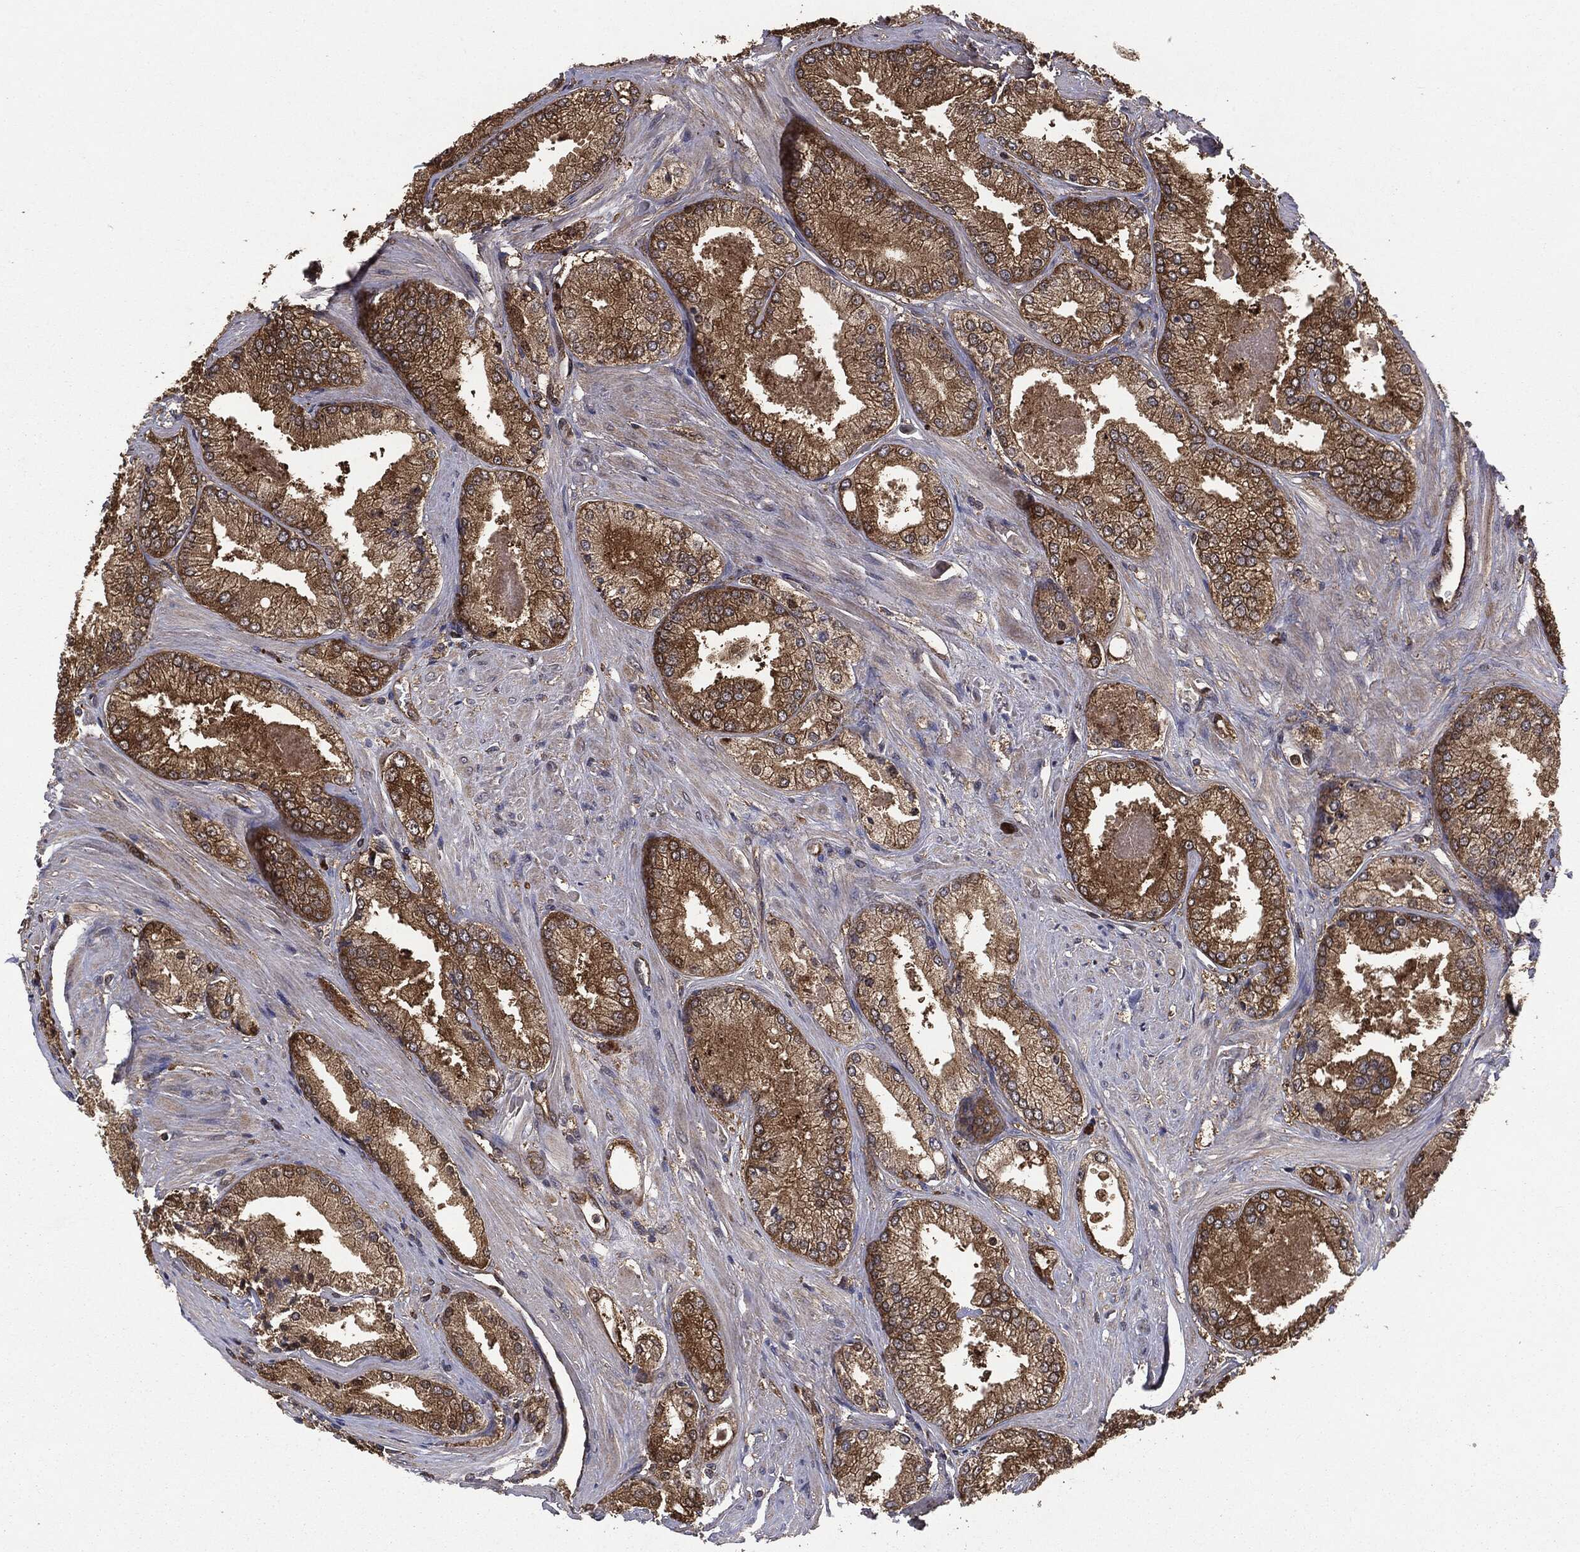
{"staining": {"intensity": "moderate", "quantity": ">75%", "location": "cytoplasmic/membranous"}, "tissue": "prostate cancer", "cell_type": "Tumor cells", "image_type": "cancer", "snomed": [{"axis": "morphology", "description": "Adenocarcinoma, Low grade"}, {"axis": "topography", "description": "Prostate"}], "caption": "Immunohistochemical staining of human low-grade adenocarcinoma (prostate) exhibits medium levels of moderate cytoplasmic/membranous staining in approximately >75% of tumor cells.", "gene": "NME1", "patient": {"sex": "male", "age": 68}}